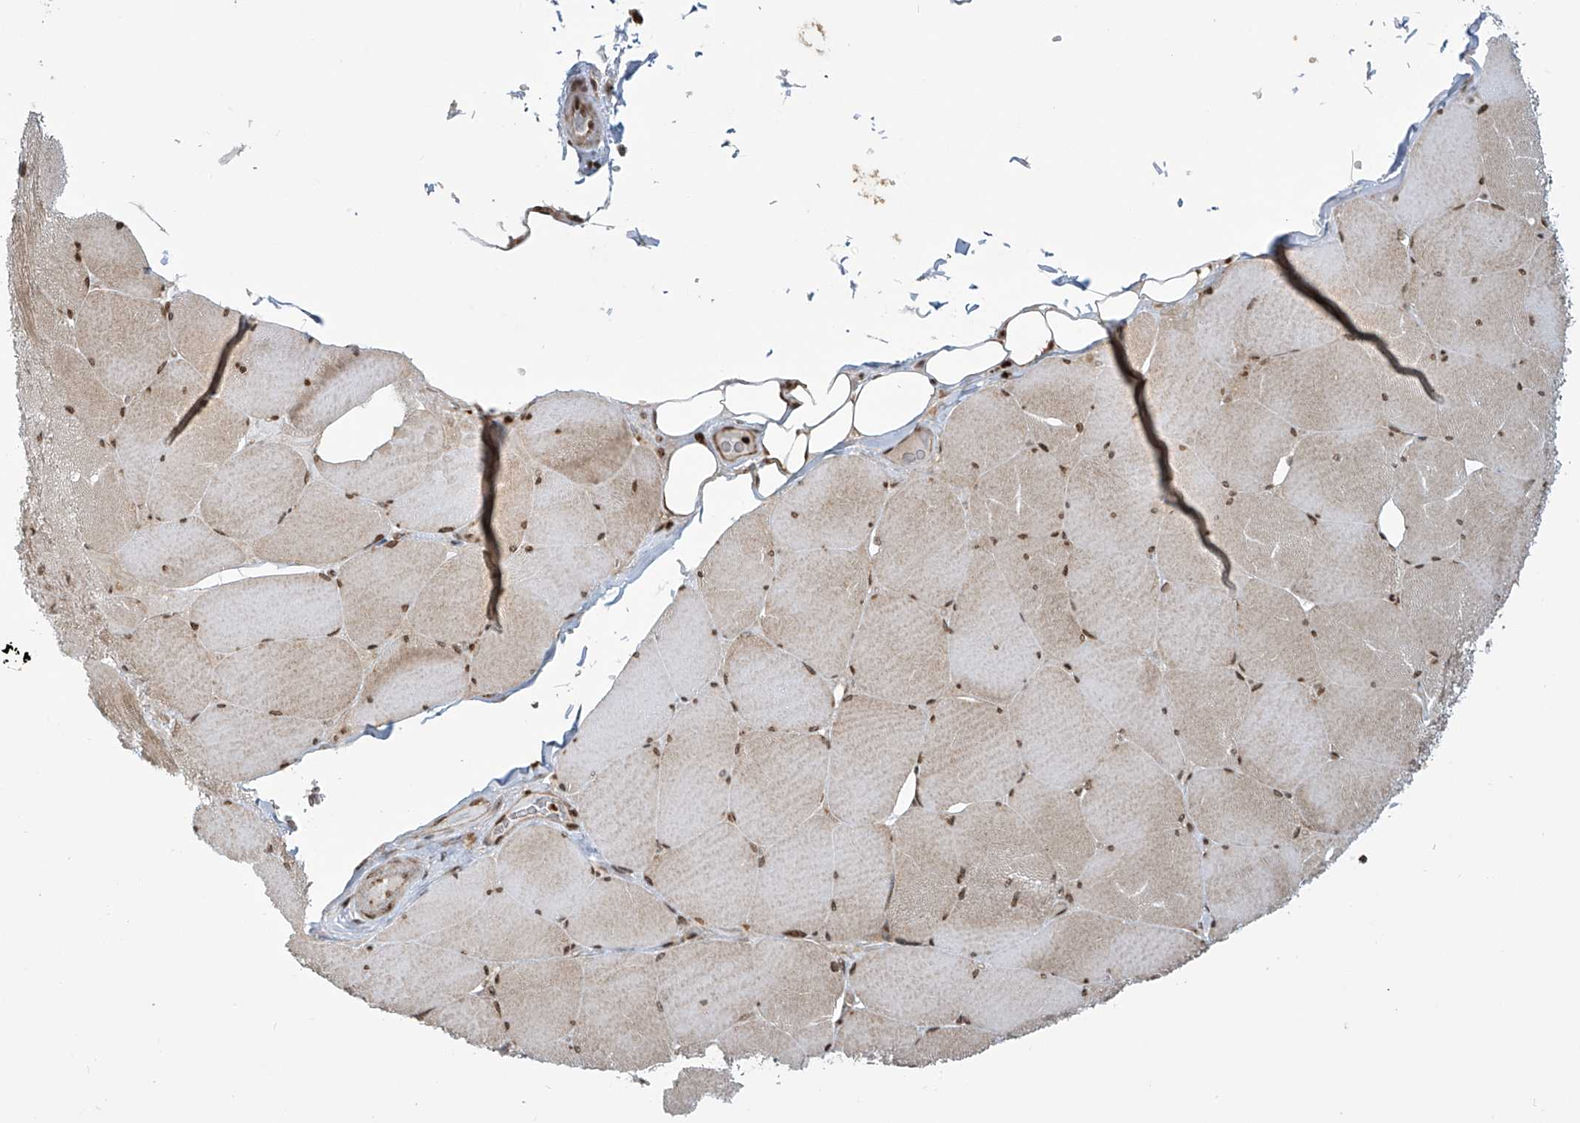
{"staining": {"intensity": "moderate", "quantity": ">75%", "location": "cytoplasmic/membranous,nuclear"}, "tissue": "skeletal muscle", "cell_type": "Myocytes", "image_type": "normal", "snomed": [{"axis": "morphology", "description": "Normal tissue, NOS"}, {"axis": "topography", "description": "Skeletal muscle"}, {"axis": "topography", "description": "Head-Neck"}], "caption": "An immunohistochemistry (IHC) photomicrograph of benign tissue is shown. Protein staining in brown shows moderate cytoplasmic/membranous,nuclear positivity in skeletal muscle within myocytes.", "gene": "VMP1", "patient": {"sex": "male", "age": 66}}